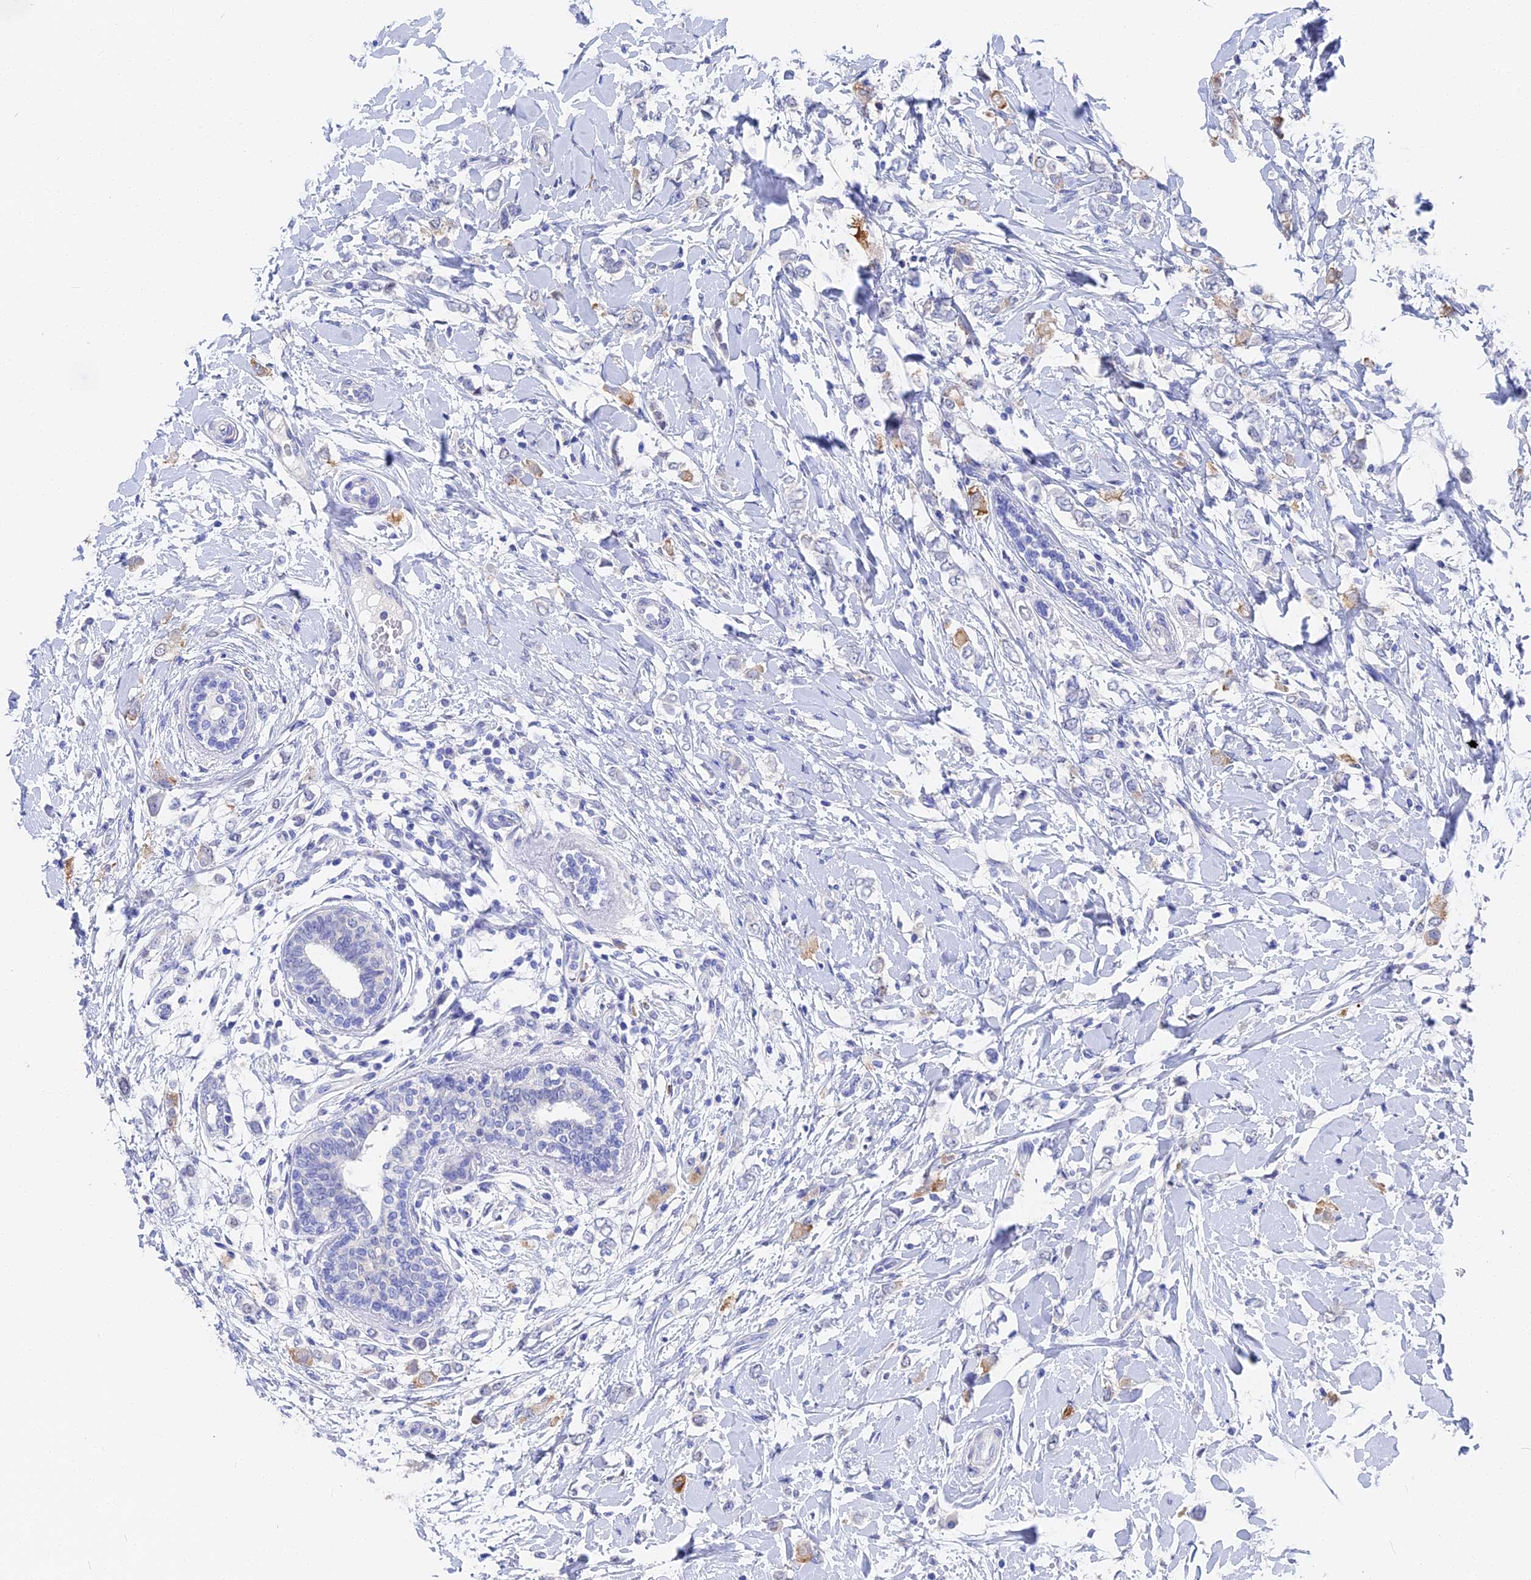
{"staining": {"intensity": "negative", "quantity": "none", "location": "none"}, "tissue": "breast cancer", "cell_type": "Tumor cells", "image_type": "cancer", "snomed": [{"axis": "morphology", "description": "Normal tissue, NOS"}, {"axis": "morphology", "description": "Lobular carcinoma"}, {"axis": "topography", "description": "Breast"}], "caption": "IHC photomicrograph of neoplastic tissue: breast cancer stained with DAB (3,3'-diaminobenzidine) demonstrates no significant protein expression in tumor cells.", "gene": "VPS33B", "patient": {"sex": "female", "age": 47}}